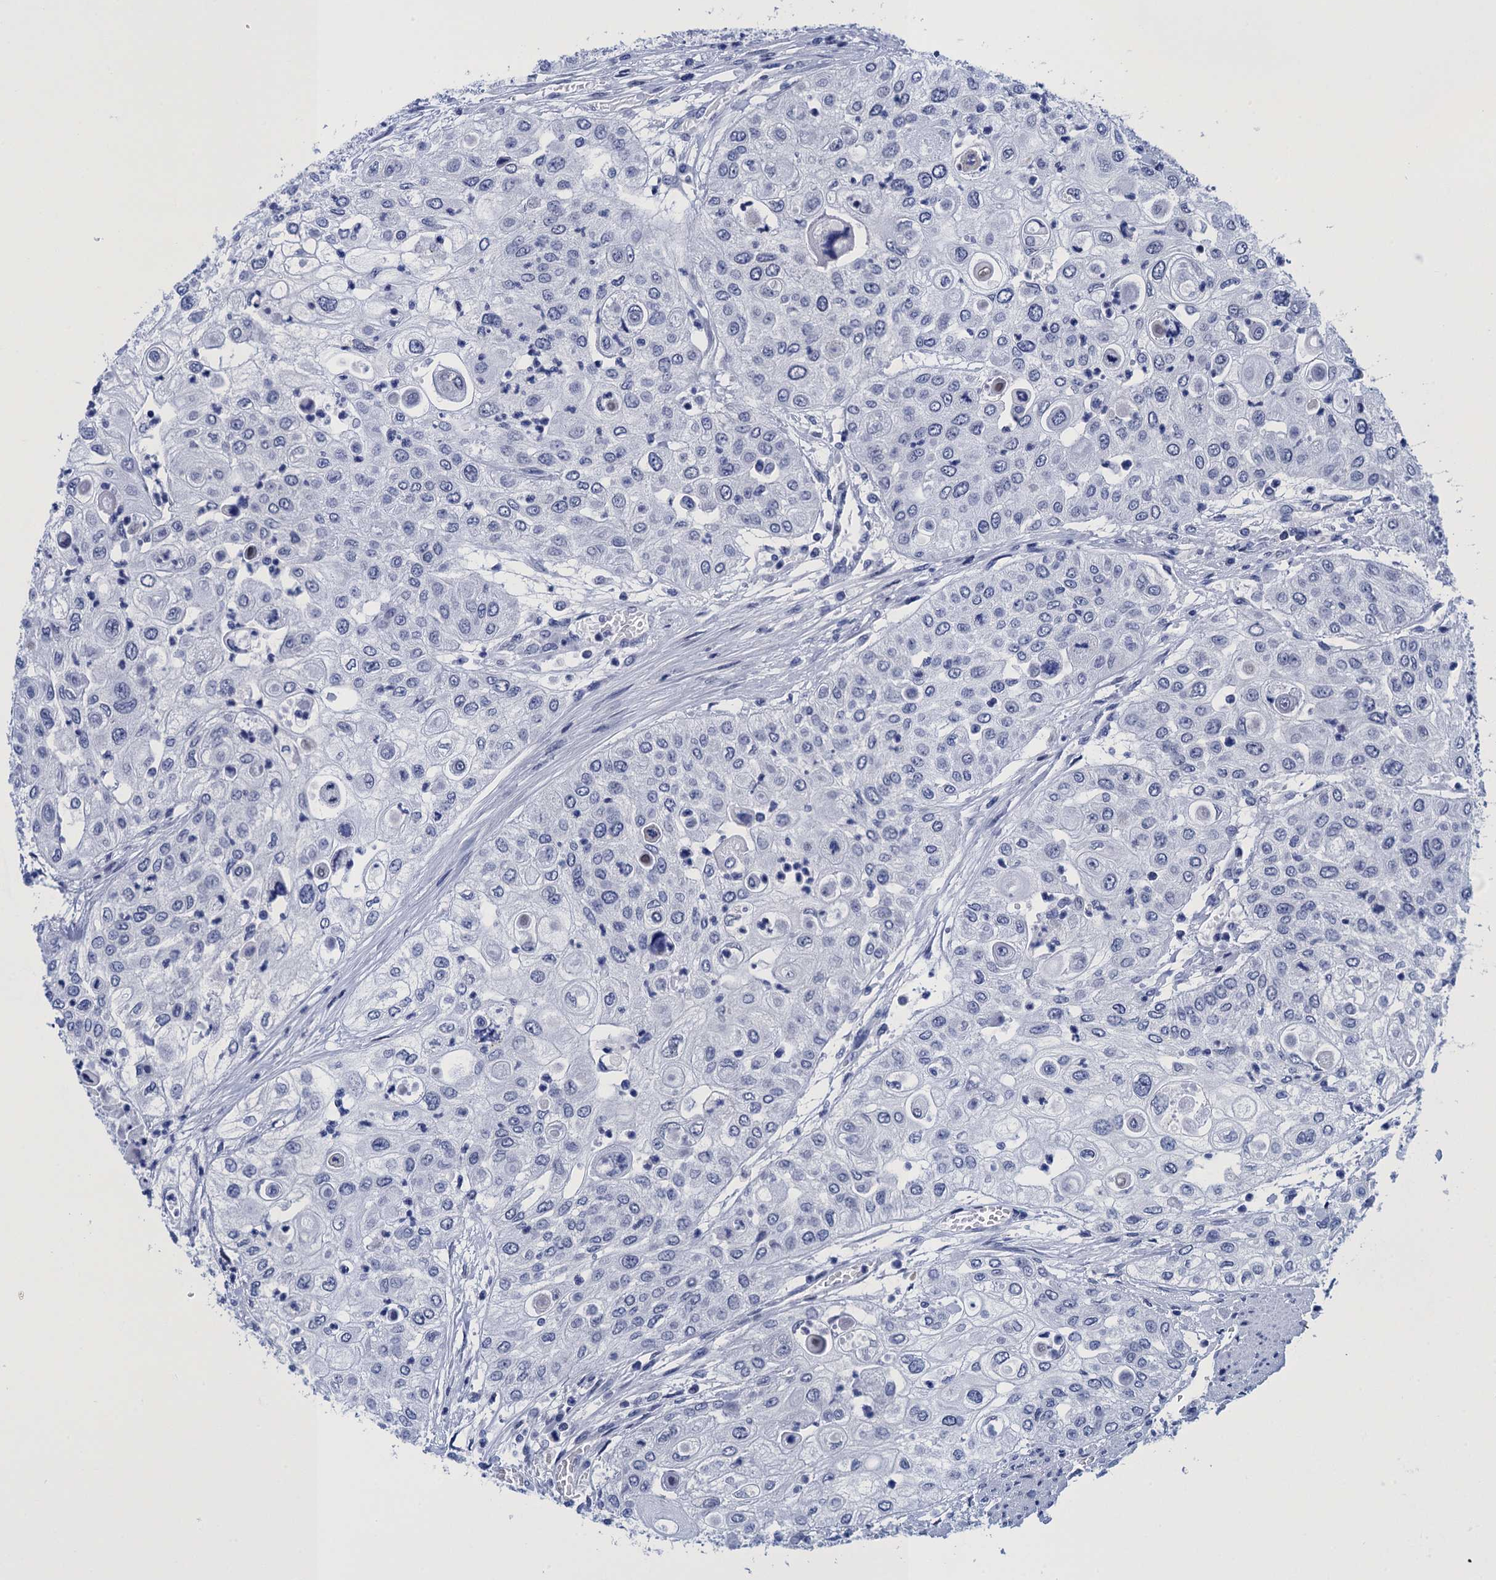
{"staining": {"intensity": "negative", "quantity": "none", "location": "none"}, "tissue": "urothelial cancer", "cell_type": "Tumor cells", "image_type": "cancer", "snomed": [{"axis": "morphology", "description": "Urothelial carcinoma, High grade"}, {"axis": "topography", "description": "Urinary bladder"}], "caption": "Immunohistochemical staining of urothelial cancer shows no significant staining in tumor cells.", "gene": "METTL25", "patient": {"sex": "female", "age": 79}}